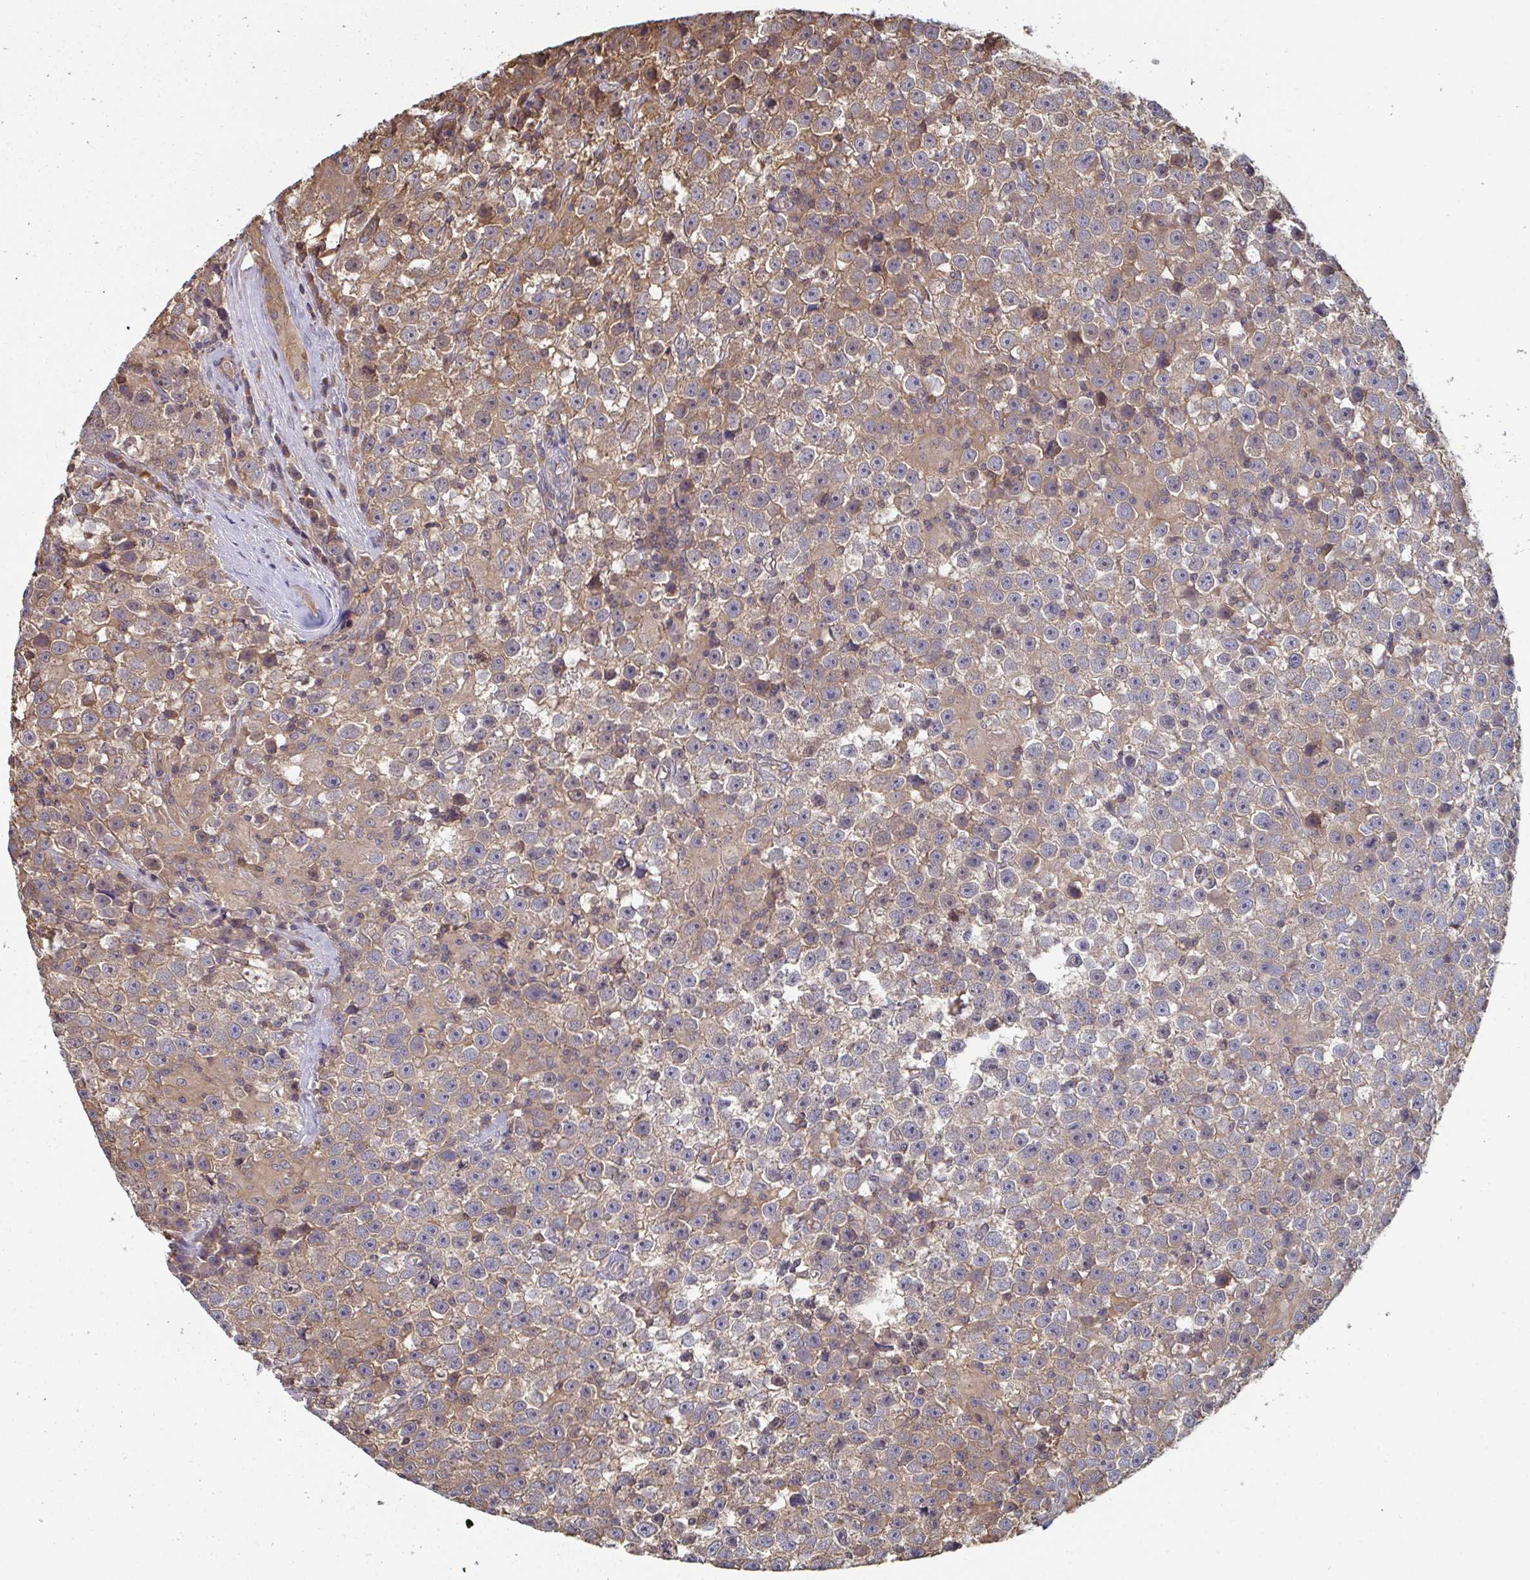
{"staining": {"intensity": "moderate", "quantity": "25%-75%", "location": "cytoplasmic/membranous"}, "tissue": "testis cancer", "cell_type": "Tumor cells", "image_type": "cancer", "snomed": [{"axis": "morphology", "description": "Seminoma, NOS"}, {"axis": "topography", "description": "Testis"}], "caption": "An image showing moderate cytoplasmic/membranous staining in approximately 25%-75% of tumor cells in seminoma (testis), as visualized by brown immunohistochemical staining.", "gene": "TTC9C", "patient": {"sex": "male", "age": 31}}